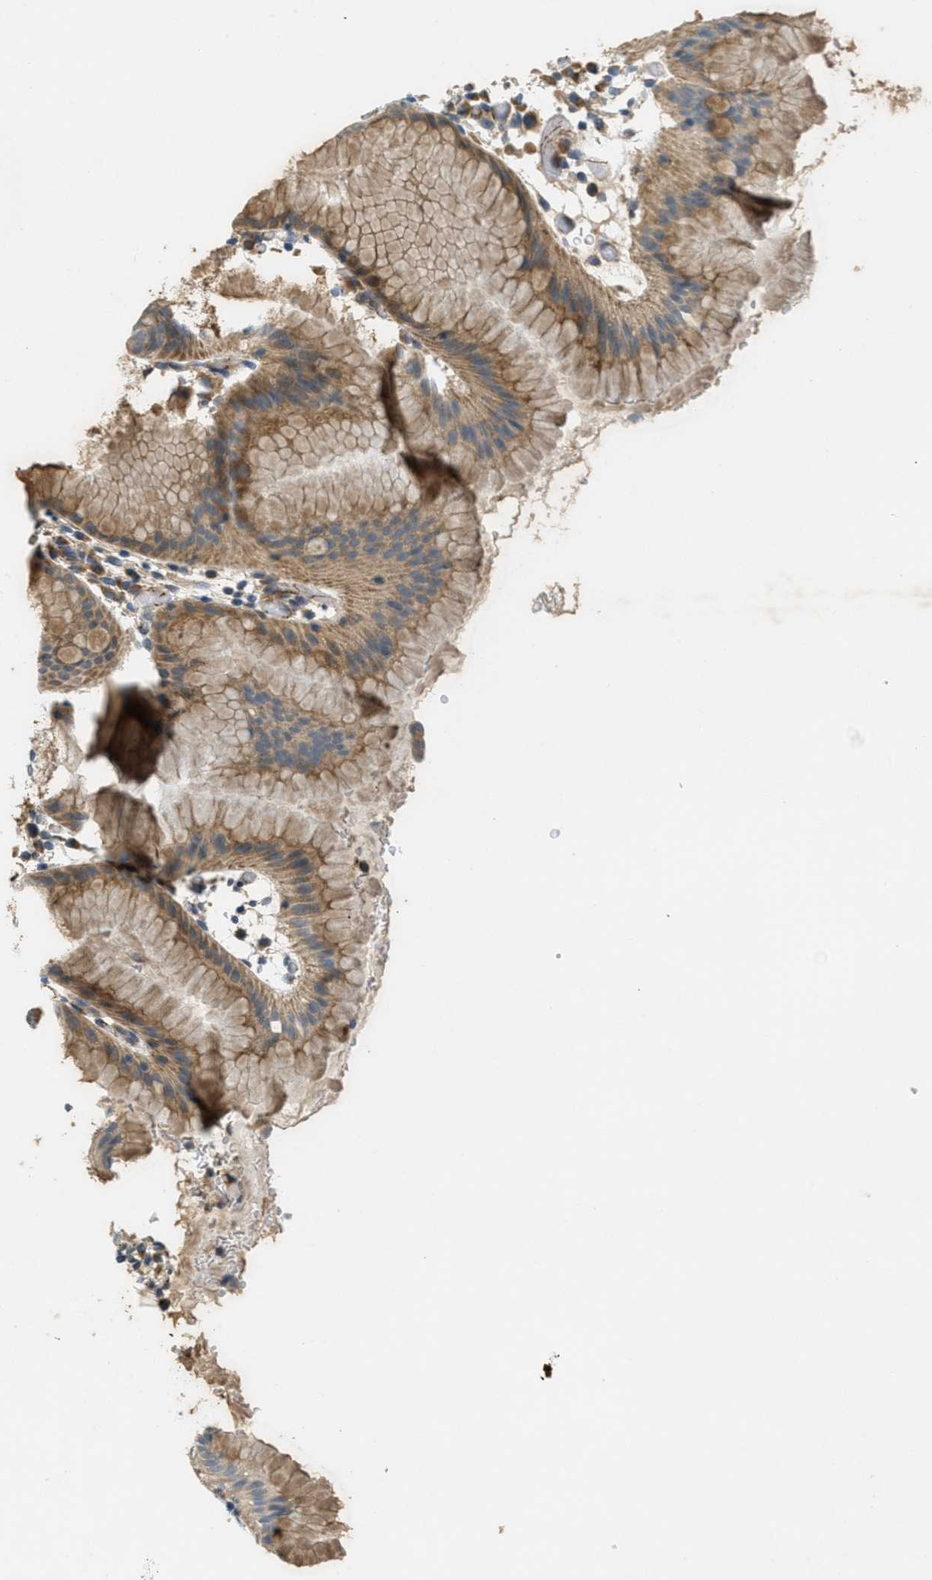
{"staining": {"intensity": "moderate", "quantity": ">75%", "location": "cytoplasmic/membranous"}, "tissue": "stomach", "cell_type": "Glandular cells", "image_type": "normal", "snomed": [{"axis": "morphology", "description": "Normal tissue, NOS"}, {"axis": "topography", "description": "Stomach"}, {"axis": "topography", "description": "Stomach, lower"}], "caption": "Immunohistochemical staining of normal stomach reveals medium levels of moderate cytoplasmic/membranous staining in about >75% of glandular cells. The staining was performed using DAB (3,3'-diaminobenzidine), with brown indicating positive protein expression. Nuclei are stained blue with hematoxylin.", "gene": "JCAD", "patient": {"sex": "female", "age": 75}}